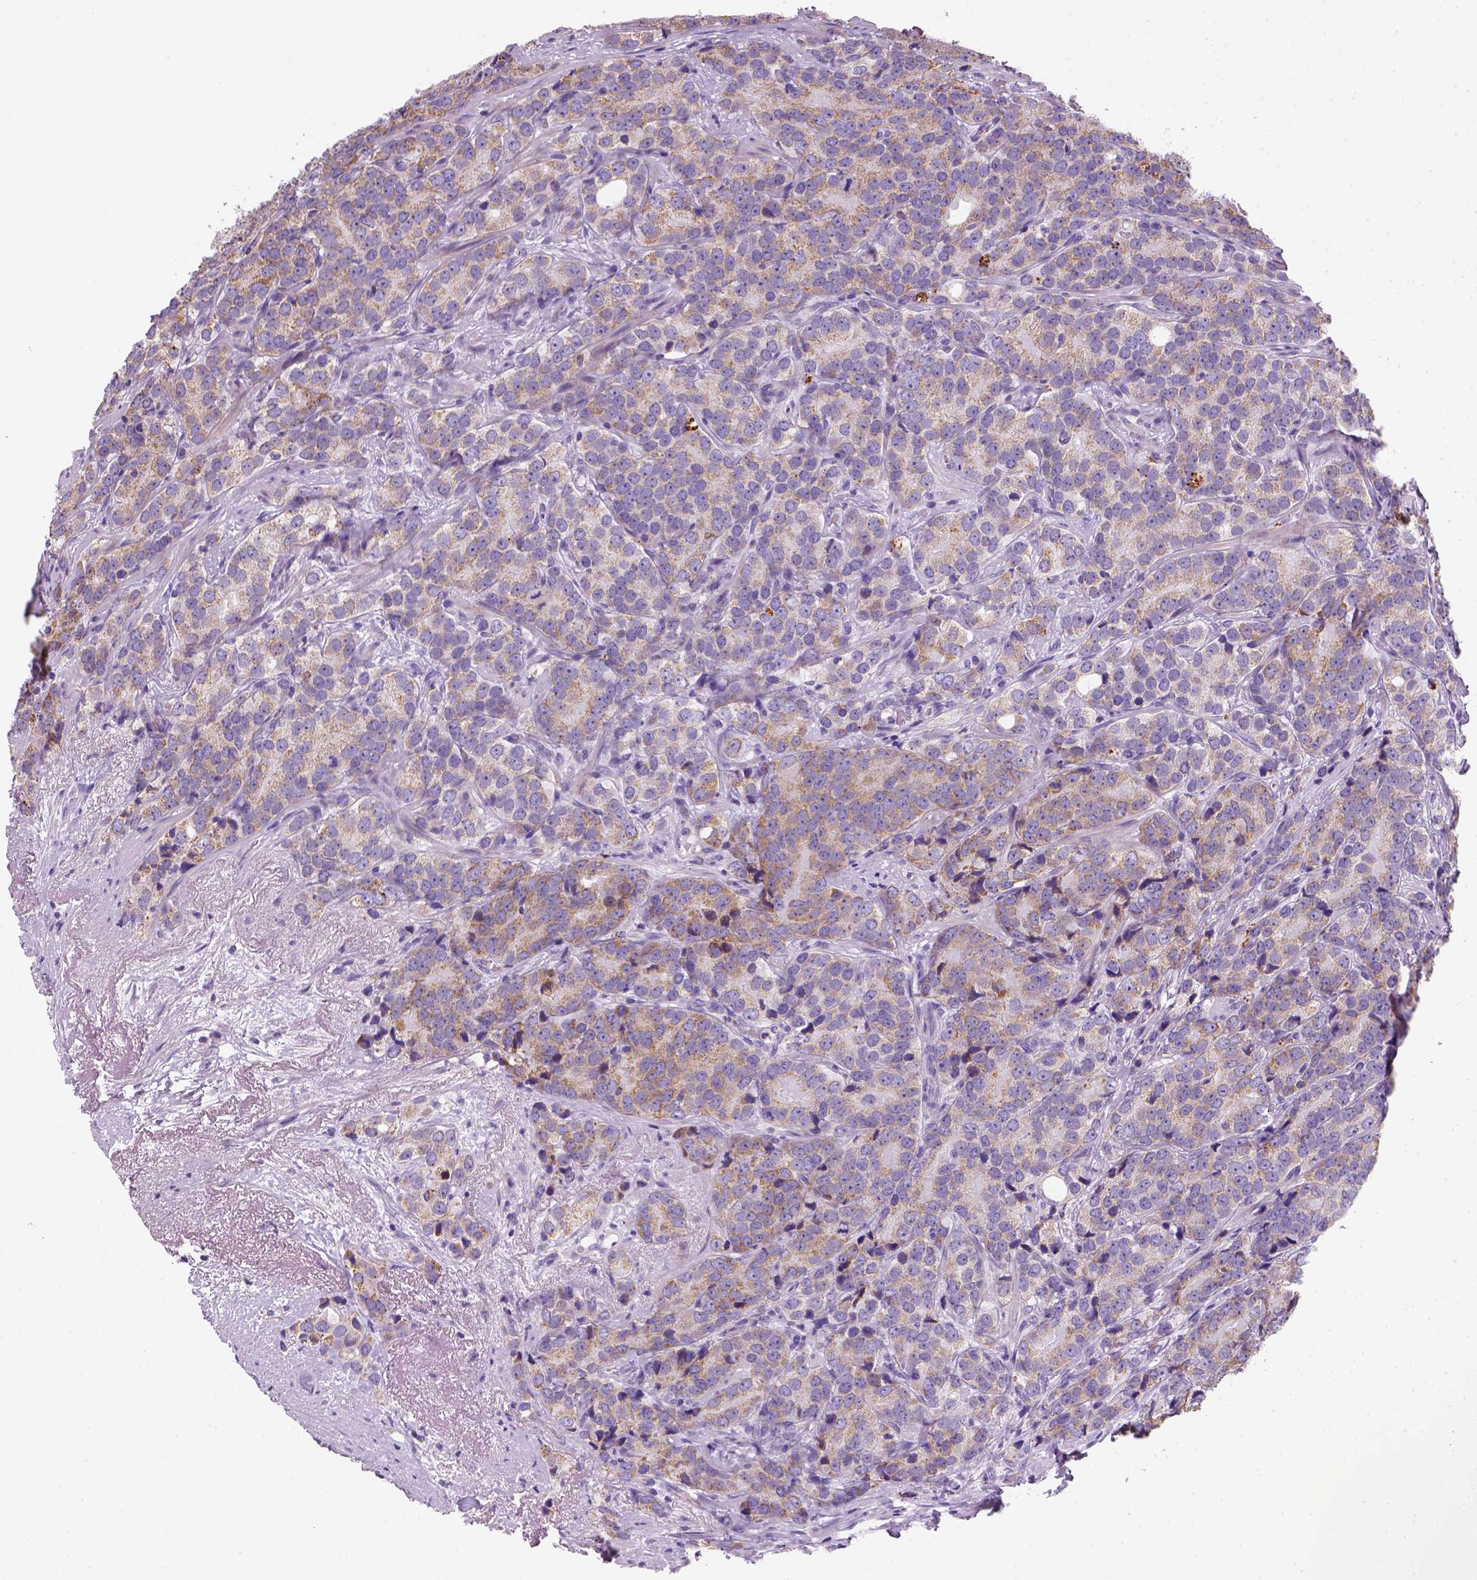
{"staining": {"intensity": "moderate", "quantity": ">75%", "location": "cytoplasmic/membranous"}, "tissue": "prostate cancer", "cell_type": "Tumor cells", "image_type": "cancer", "snomed": [{"axis": "morphology", "description": "Adenocarcinoma, NOS"}, {"axis": "topography", "description": "Prostate"}], "caption": "Immunohistochemistry (IHC) image of neoplastic tissue: prostate cancer stained using immunohistochemistry (IHC) exhibits medium levels of moderate protein expression localized specifically in the cytoplasmic/membranous of tumor cells, appearing as a cytoplasmic/membranous brown color.", "gene": "CES2", "patient": {"sex": "male", "age": 71}}